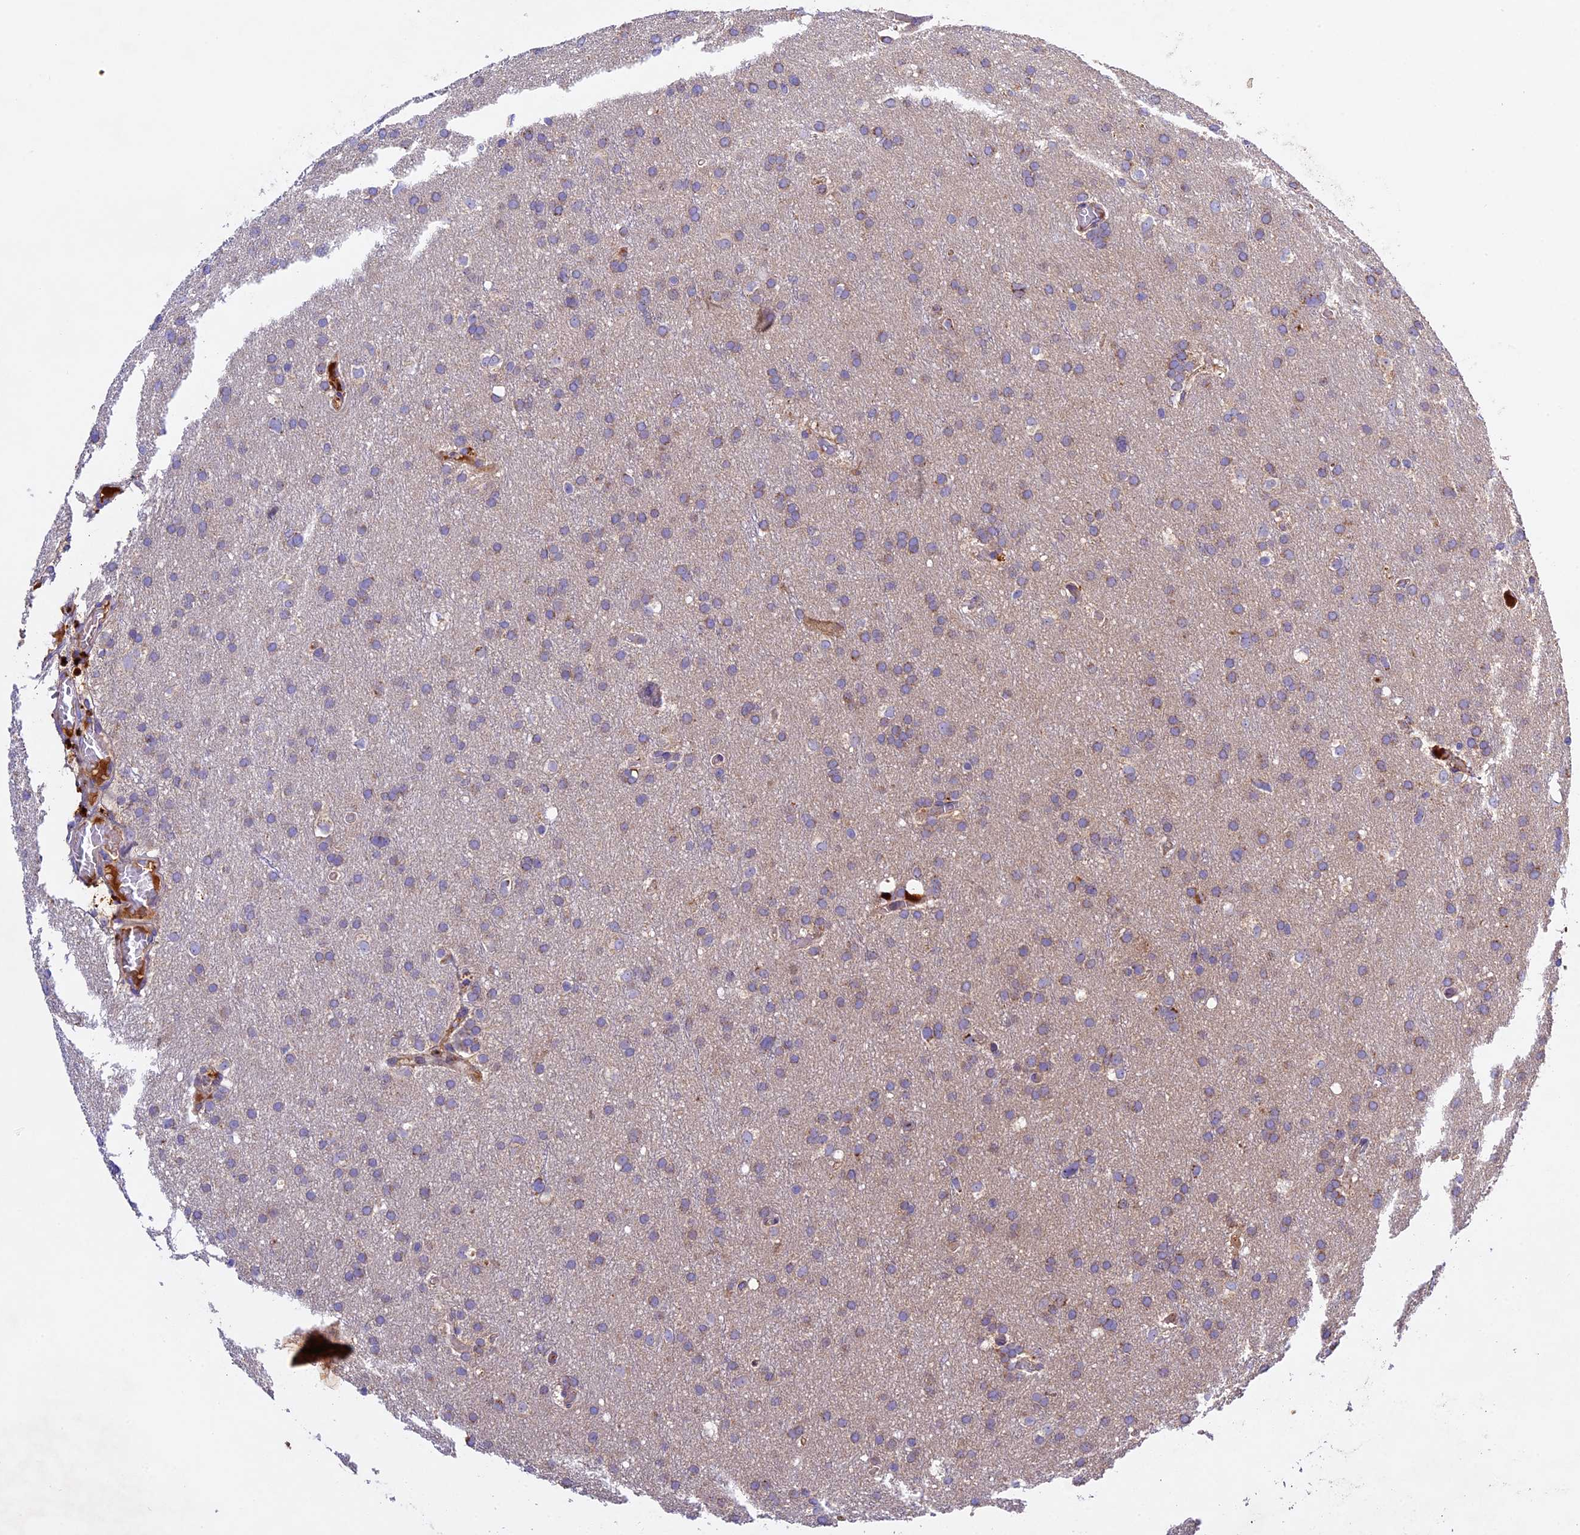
{"staining": {"intensity": "weak", "quantity": "<25%", "location": "cytoplasmic/membranous"}, "tissue": "glioma", "cell_type": "Tumor cells", "image_type": "cancer", "snomed": [{"axis": "morphology", "description": "Glioma, malignant, High grade"}, {"axis": "topography", "description": "Cerebral cortex"}], "caption": "Immunohistochemistry of human glioma demonstrates no expression in tumor cells.", "gene": "OCEL1", "patient": {"sex": "female", "age": 36}}